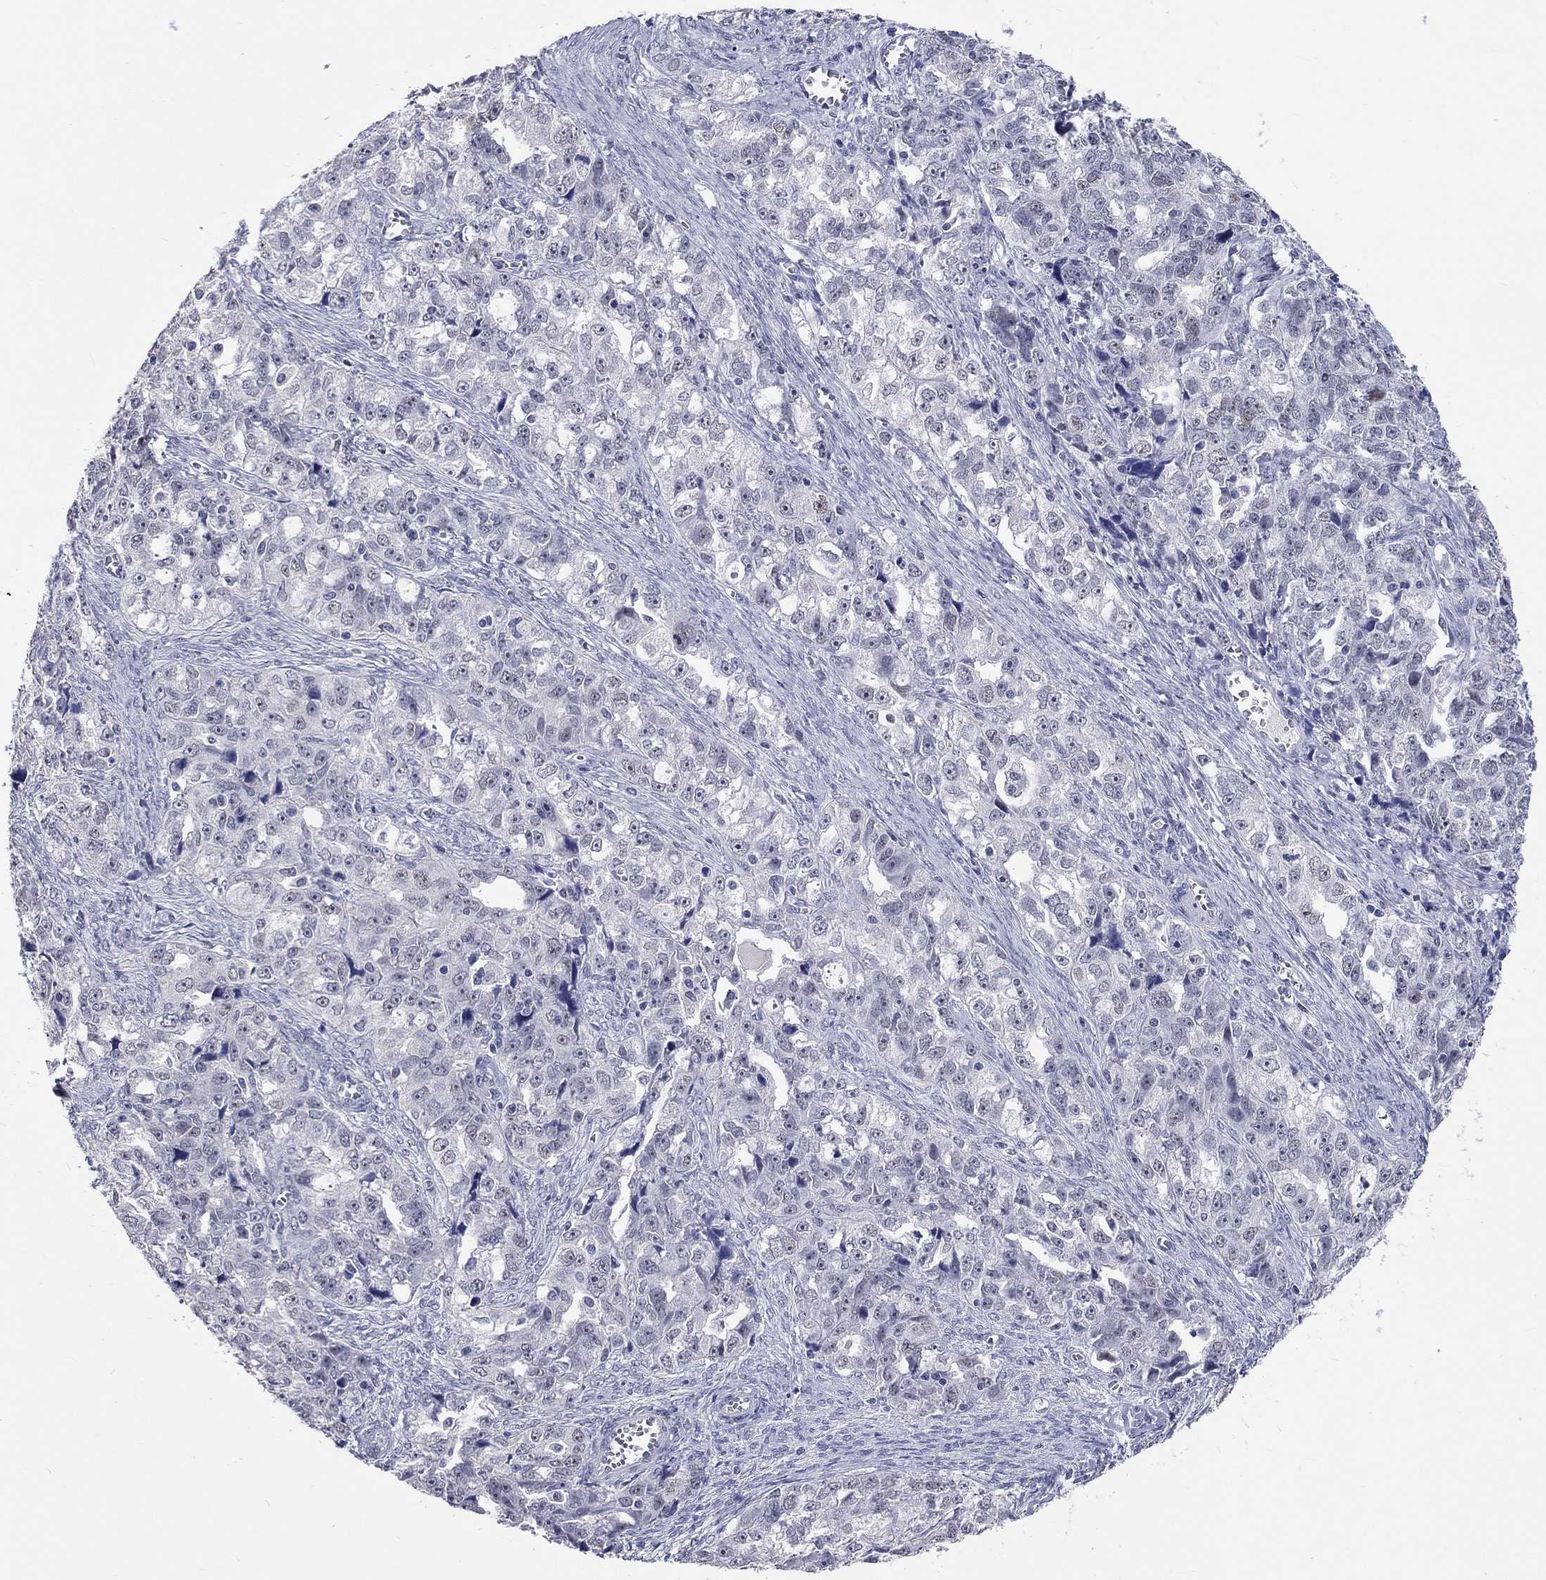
{"staining": {"intensity": "negative", "quantity": "none", "location": "none"}, "tissue": "ovarian cancer", "cell_type": "Tumor cells", "image_type": "cancer", "snomed": [{"axis": "morphology", "description": "Cystadenocarcinoma, serous, NOS"}, {"axis": "topography", "description": "Ovary"}], "caption": "Micrograph shows no protein expression in tumor cells of ovarian cancer tissue.", "gene": "GRIN1", "patient": {"sex": "female", "age": 51}}